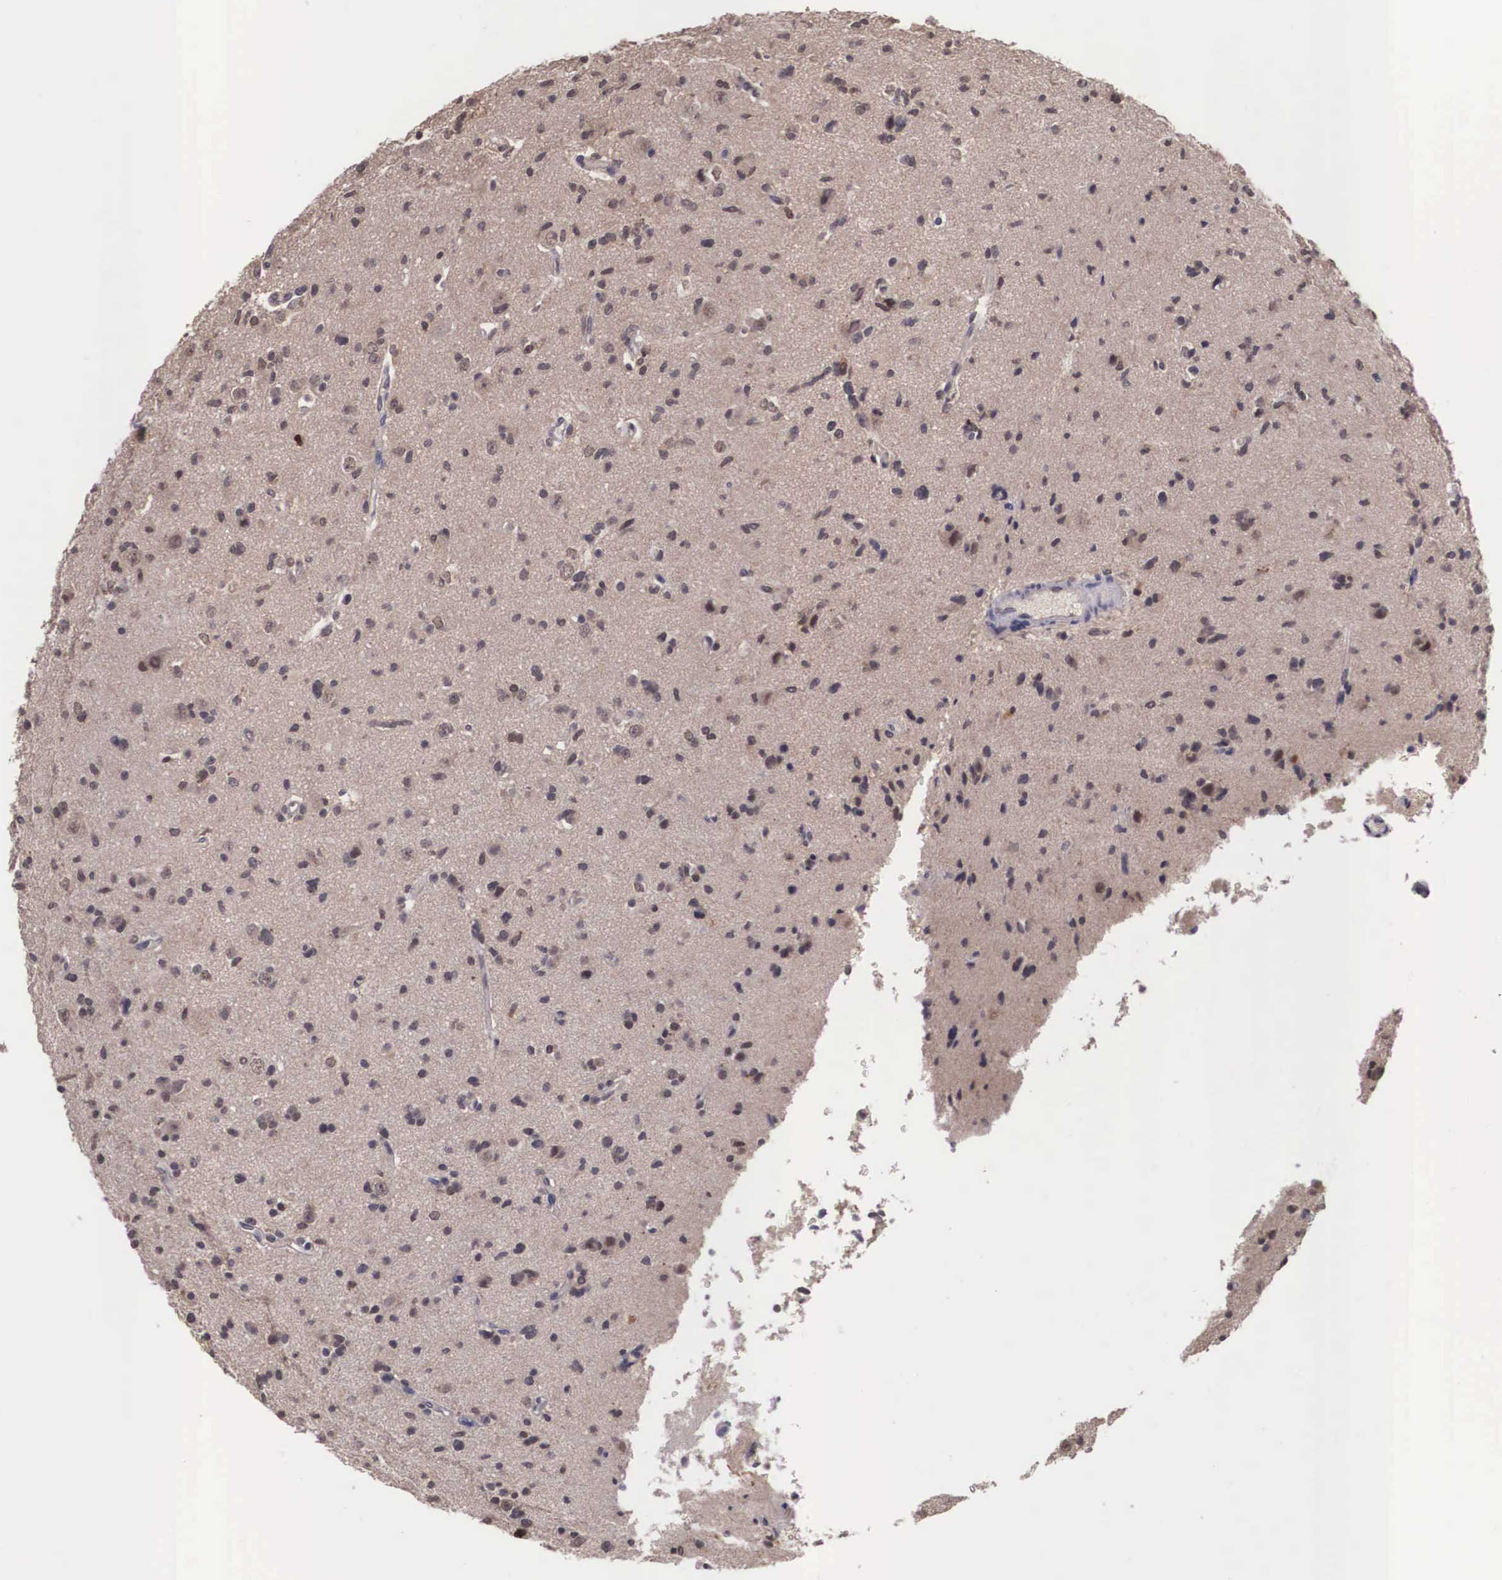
{"staining": {"intensity": "weak", "quantity": ">75%", "location": "cytoplasmic/membranous"}, "tissue": "glioma", "cell_type": "Tumor cells", "image_type": "cancer", "snomed": [{"axis": "morphology", "description": "Glioma, malignant, Low grade"}, {"axis": "topography", "description": "Brain"}], "caption": "Protein staining displays weak cytoplasmic/membranous staining in about >75% of tumor cells in glioma. The staining is performed using DAB brown chromogen to label protein expression. The nuclei are counter-stained blue using hematoxylin.", "gene": "VASH1", "patient": {"sex": "female", "age": 46}}